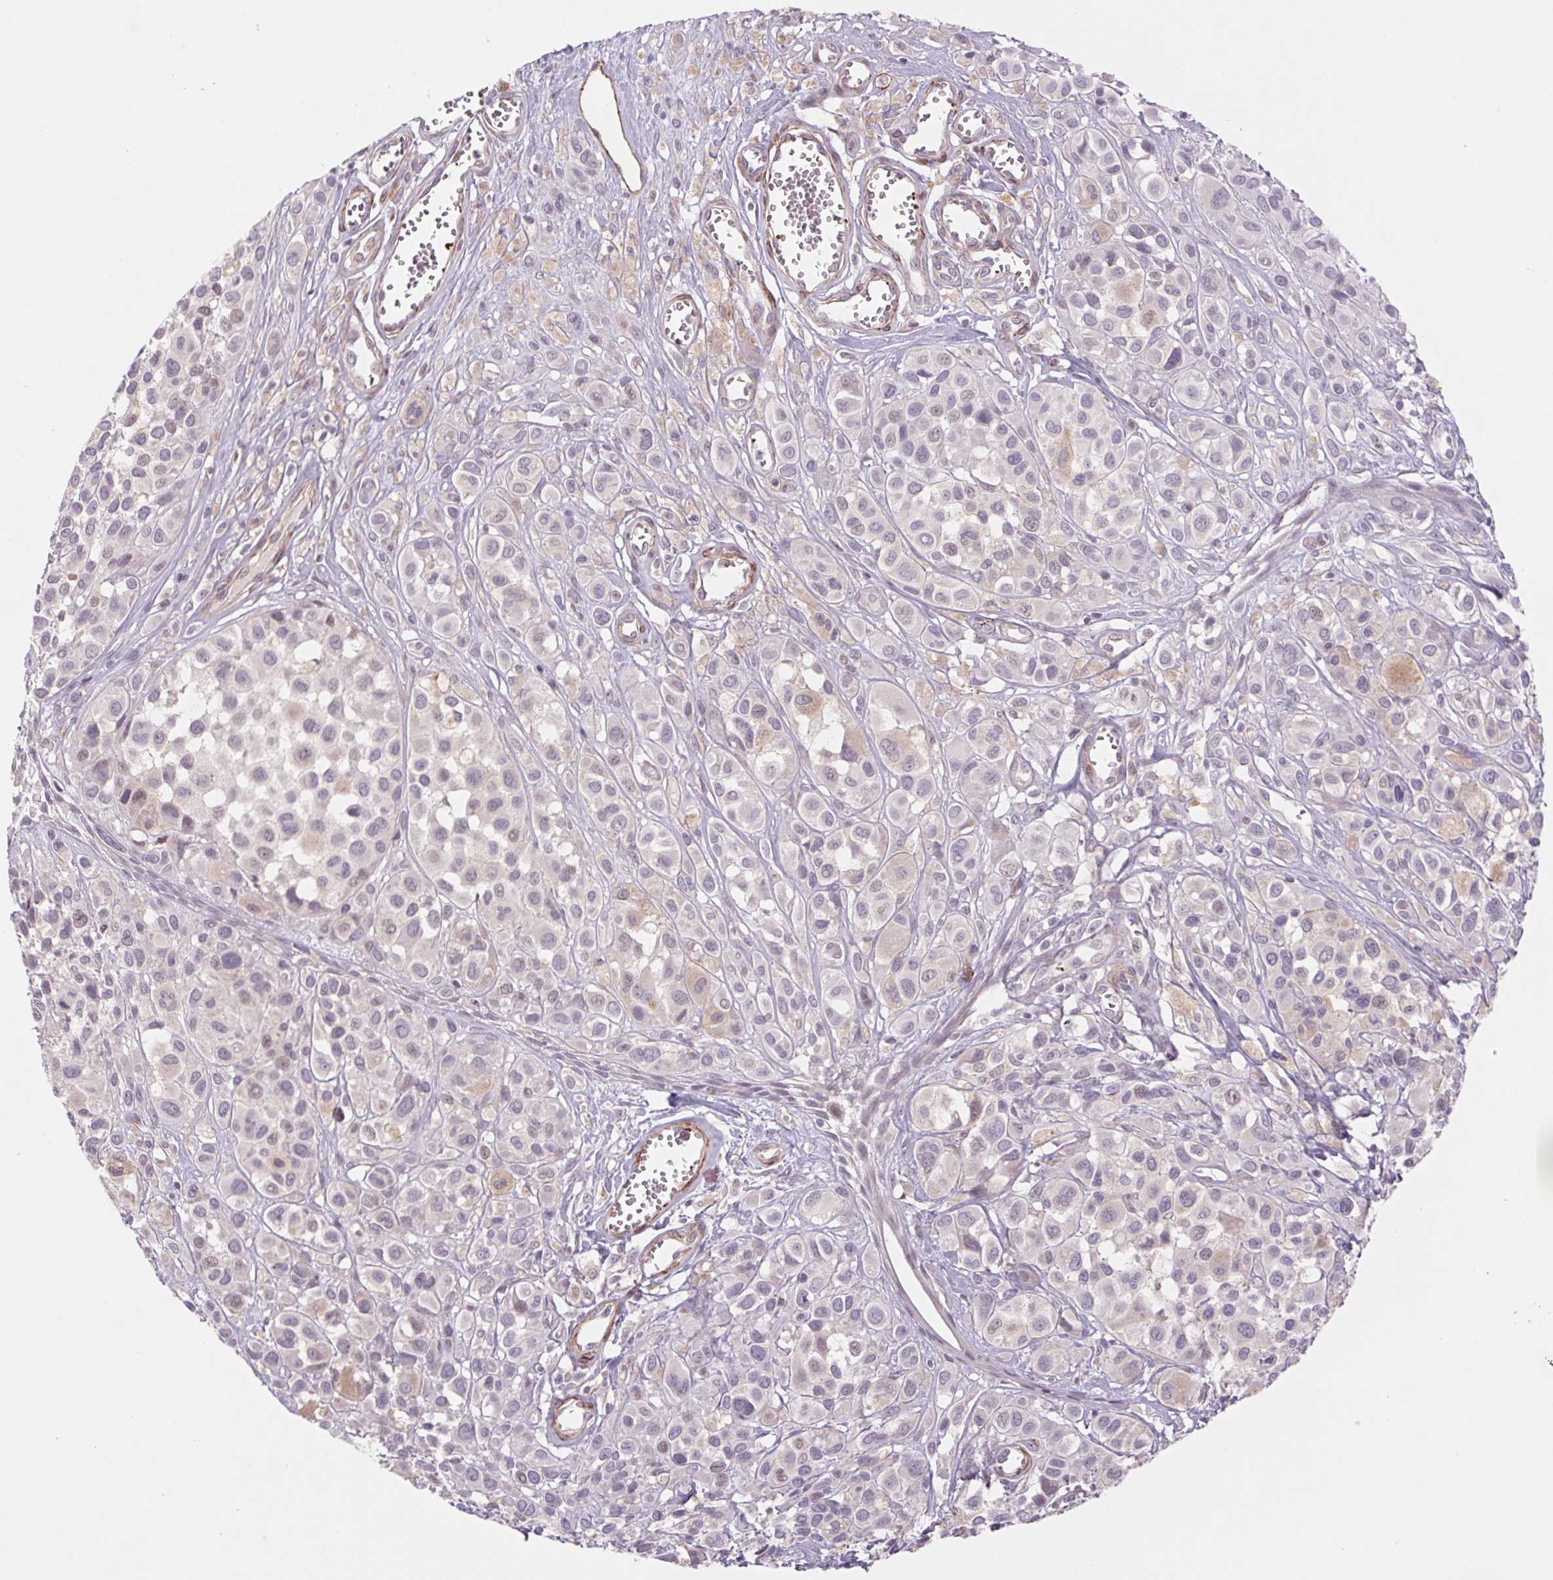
{"staining": {"intensity": "negative", "quantity": "none", "location": "none"}, "tissue": "melanoma", "cell_type": "Tumor cells", "image_type": "cancer", "snomed": [{"axis": "morphology", "description": "Malignant melanoma, NOS"}, {"axis": "topography", "description": "Skin"}], "caption": "The histopathology image exhibits no staining of tumor cells in melanoma.", "gene": "MS4A13", "patient": {"sex": "male", "age": 77}}